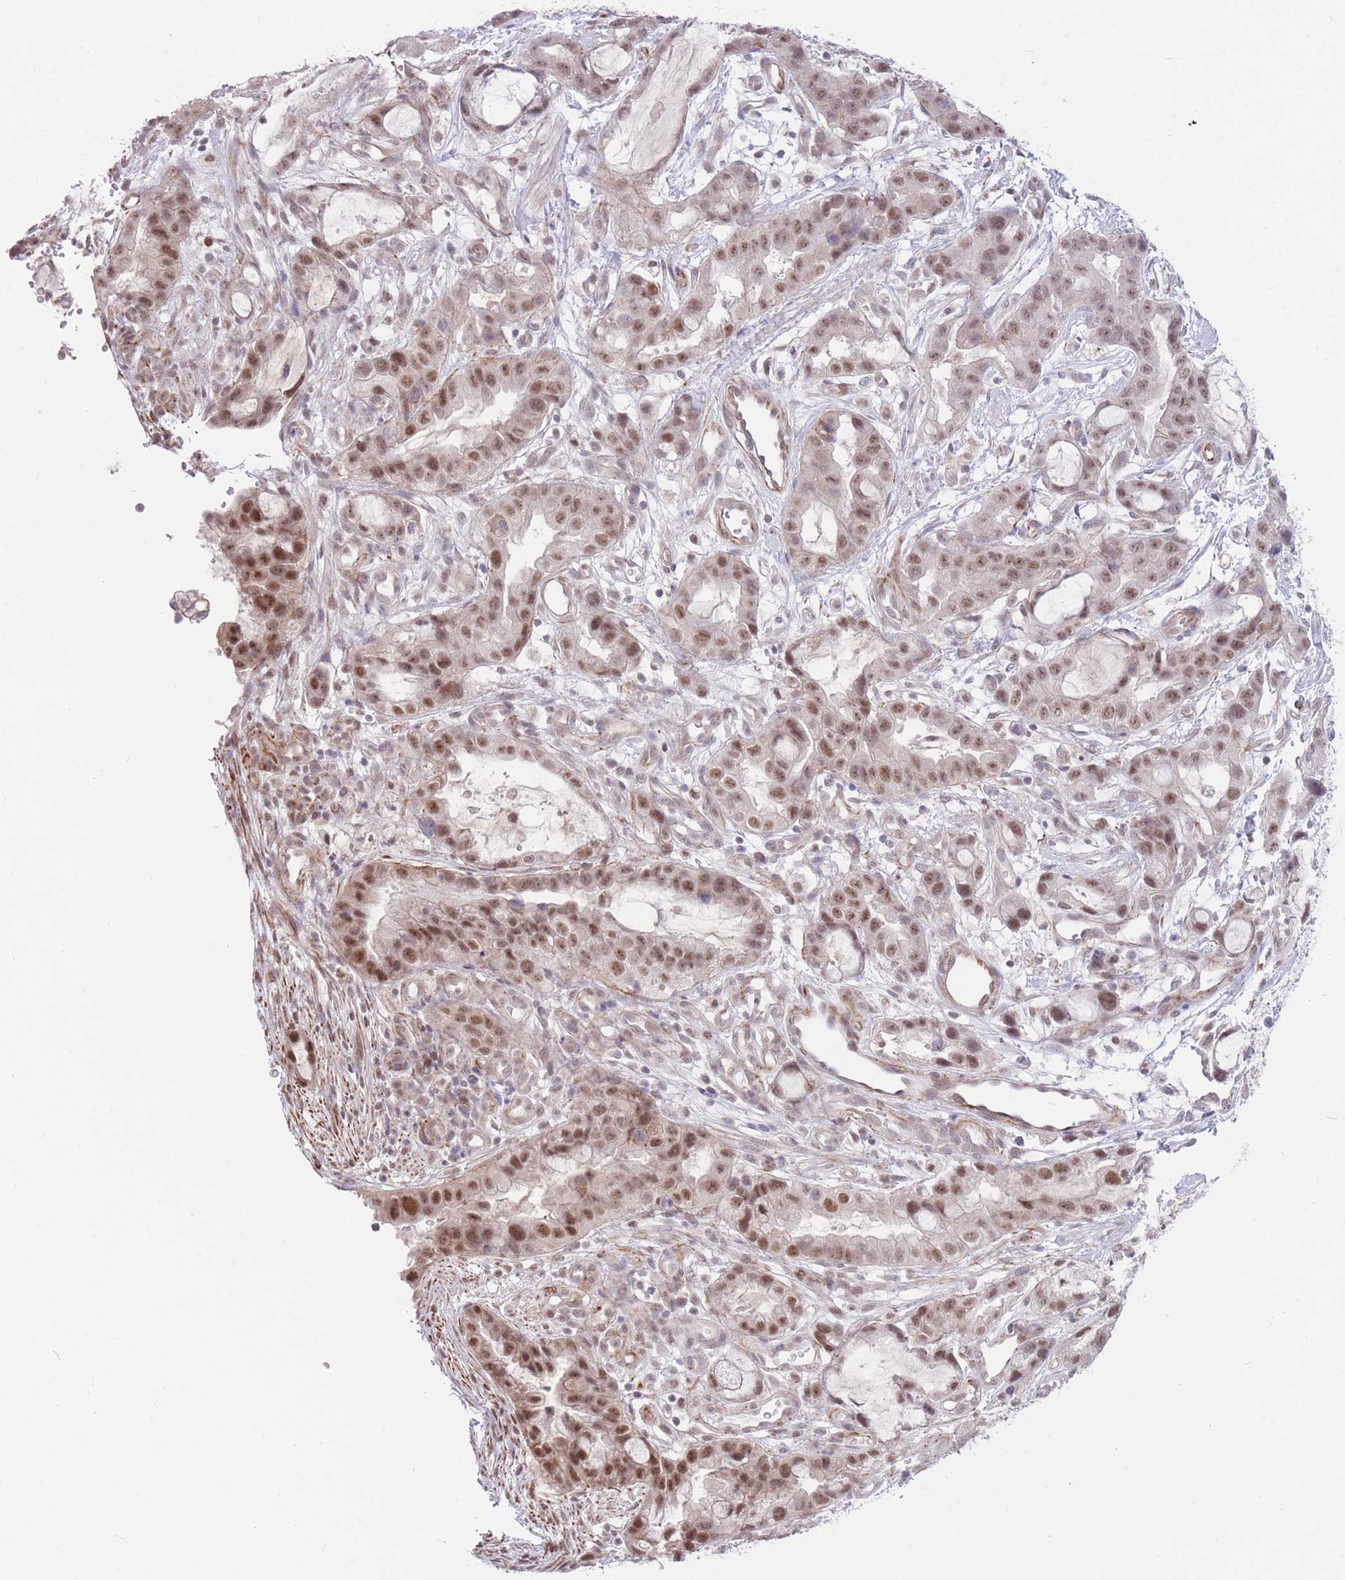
{"staining": {"intensity": "moderate", "quantity": ">75%", "location": "nuclear"}, "tissue": "stomach cancer", "cell_type": "Tumor cells", "image_type": "cancer", "snomed": [{"axis": "morphology", "description": "Adenocarcinoma, NOS"}, {"axis": "topography", "description": "Stomach"}], "caption": "This micrograph demonstrates immunohistochemistry staining of human stomach cancer (adenocarcinoma), with medium moderate nuclear positivity in about >75% of tumor cells.", "gene": "ELL", "patient": {"sex": "male", "age": 55}}